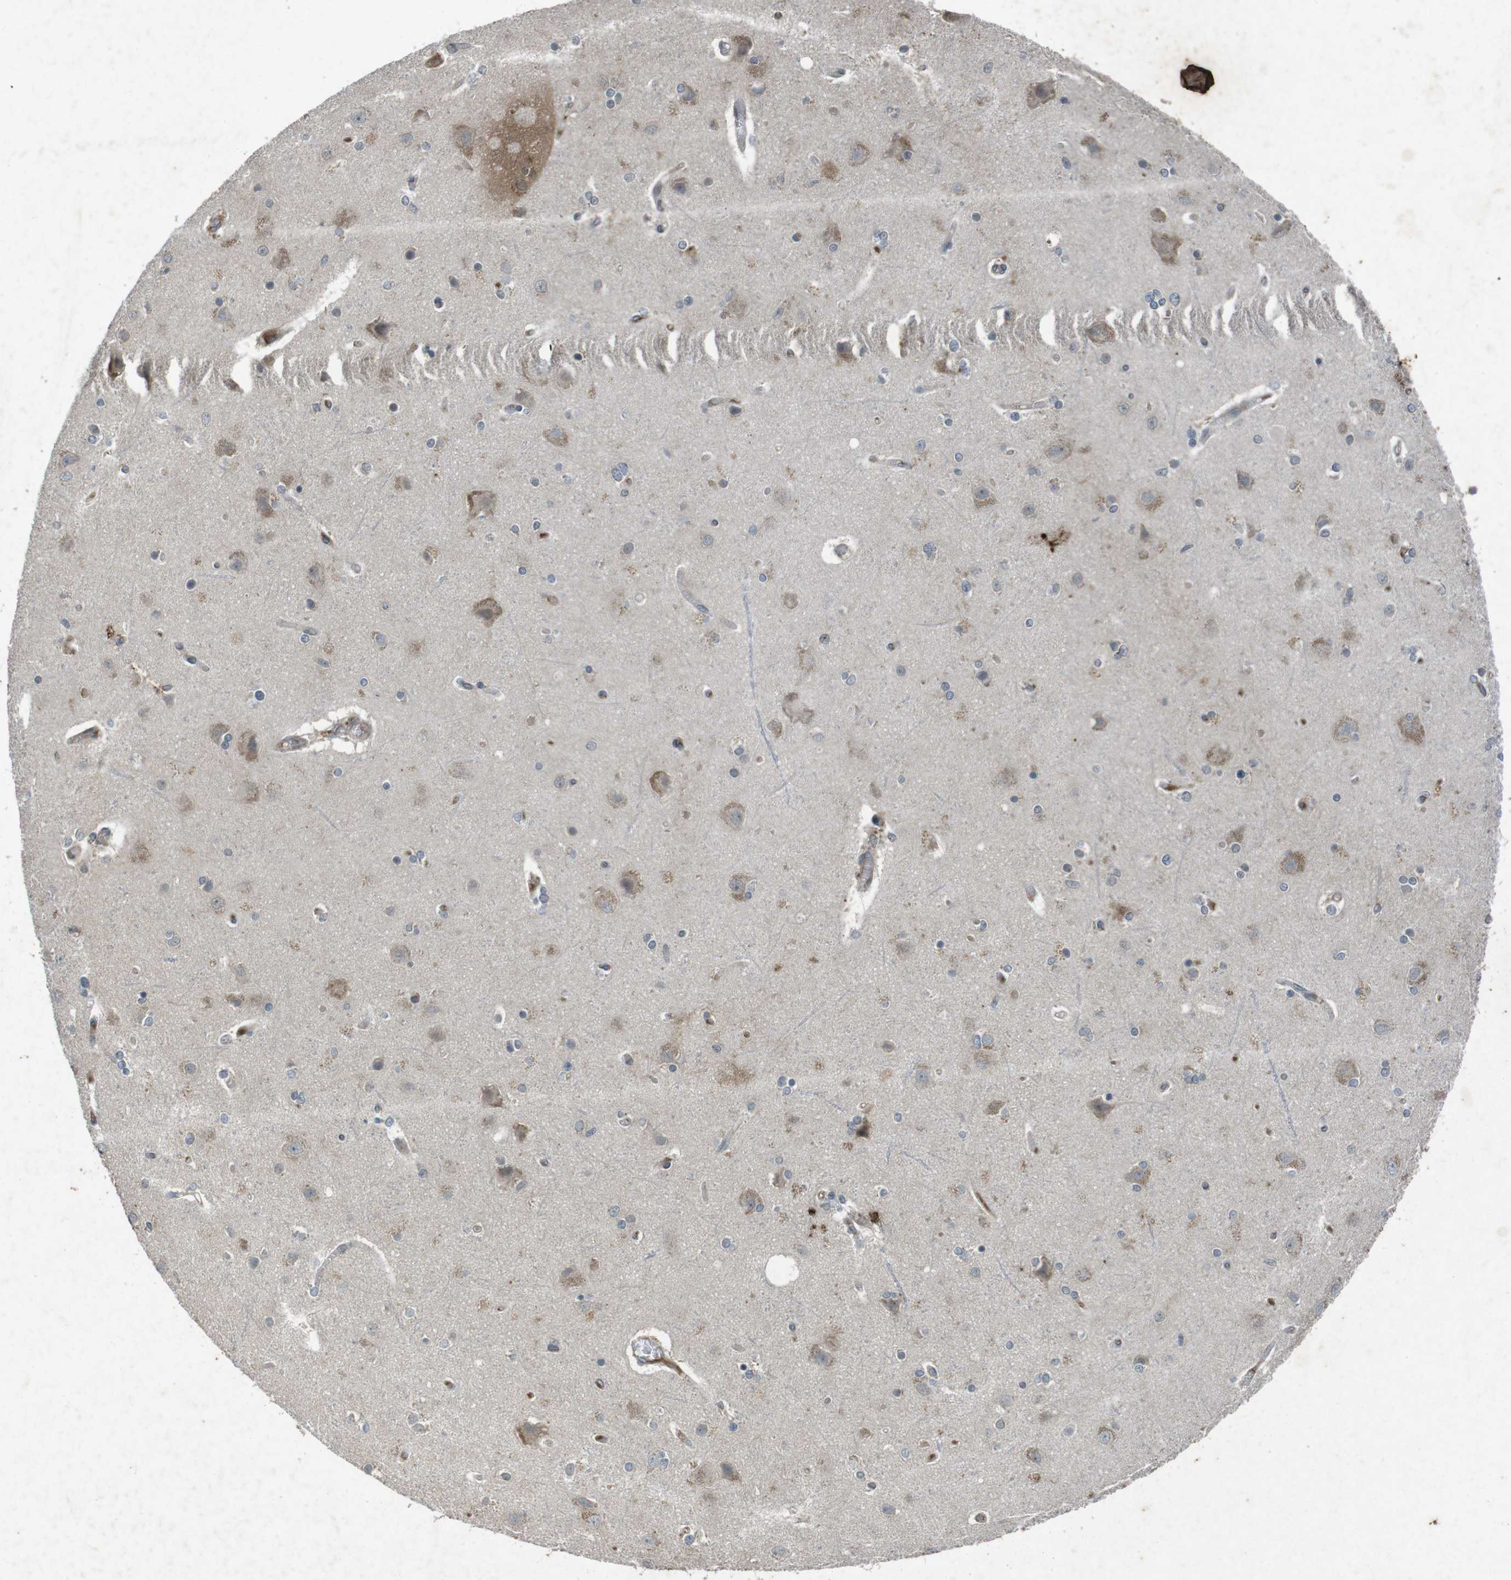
{"staining": {"intensity": "negative", "quantity": "none", "location": "none"}, "tissue": "cerebral cortex", "cell_type": "Endothelial cells", "image_type": "normal", "snomed": [{"axis": "morphology", "description": "Normal tissue, NOS"}, {"axis": "topography", "description": "Cerebral cortex"}], "caption": "Endothelial cells show no significant expression in benign cerebral cortex.", "gene": "FLCN", "patient": {"sex": "female", "age": 54}}